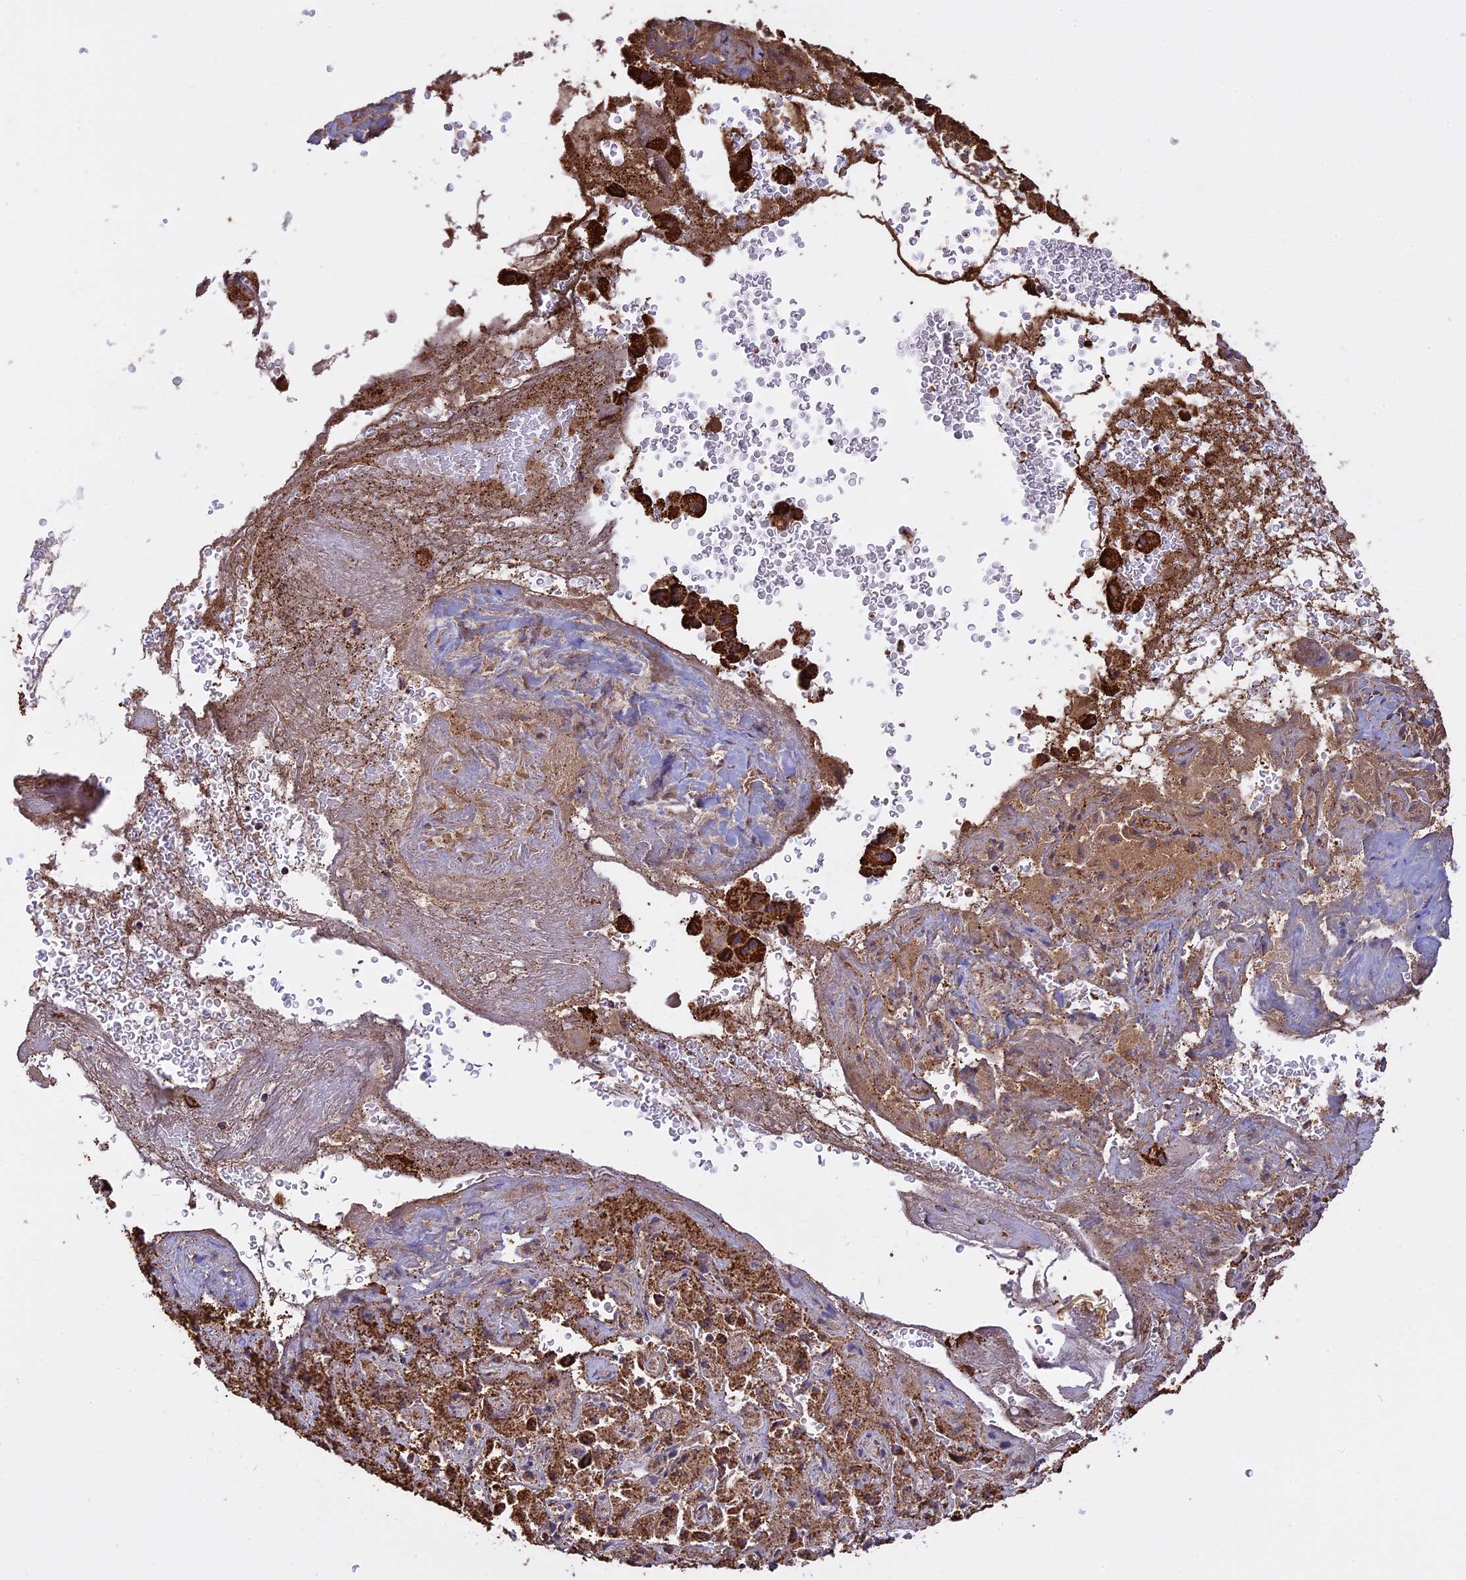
{"staining": {"intensity": "strong", "quantity": ">75%", "location": "cytoplasmic/membranous"}, "tissue": "liver cancer", "cell_type": "Tumor cells", "image_type": "cancer", "snomed": [{"axis": "morphology", "description": "Cholangiocarcinoma"}, {"axis": "topography", "description": "Liver"}], "caption": "Immunohistochemistry of liver cholangiocarcinoma reveals high levels of strong cytoplasmic/membranous expression in about >75% of tumor cells.", "gene": "KCNG1", "patient": {"sex": "female", "age": 52}}